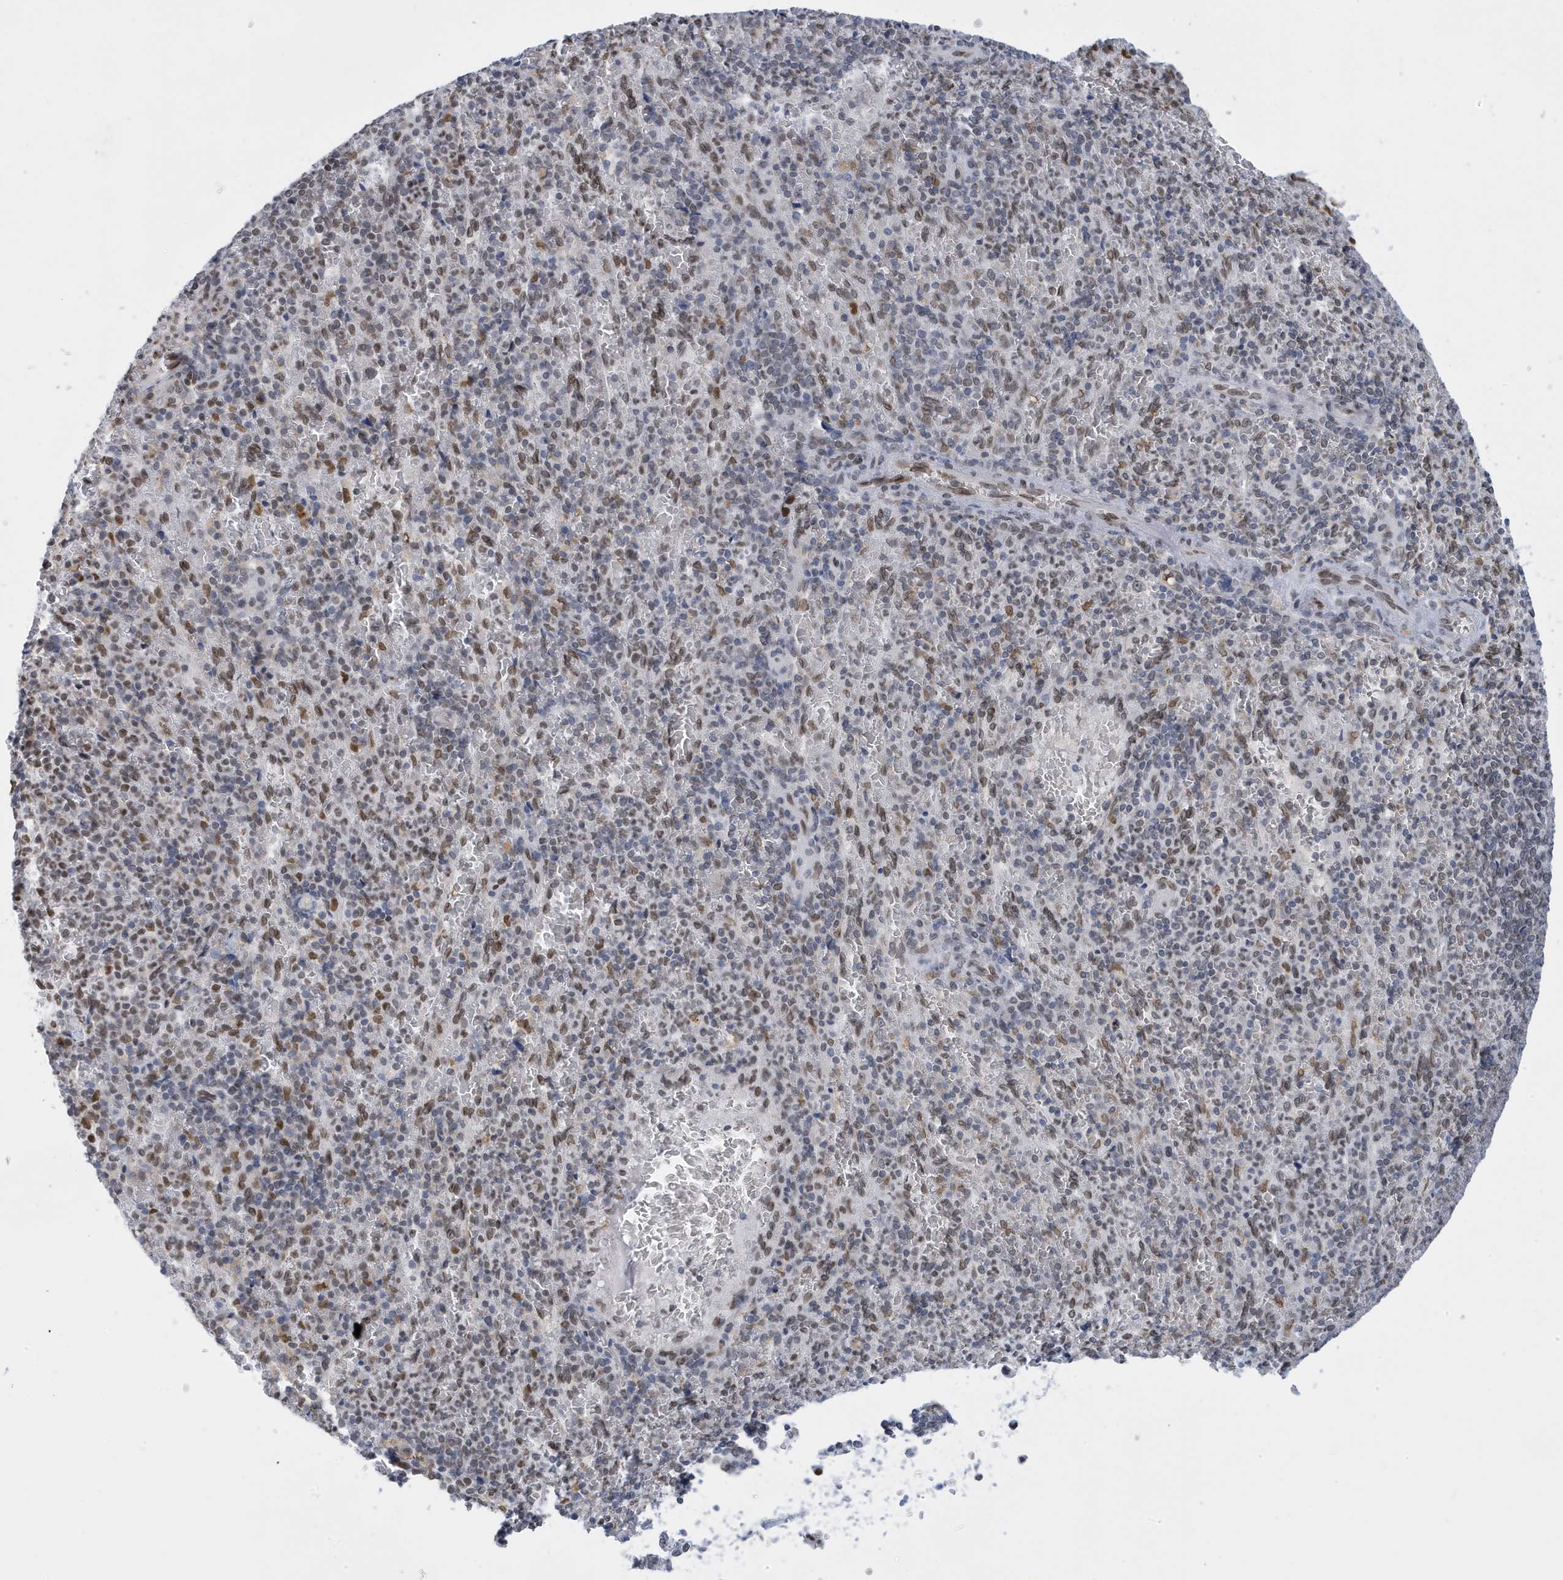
{"staining": {"intensity": "moderate", "quantity": "<25%", "location": "nuclear"}, "tissue": "spleen", "cell_type": "Cells in red pulp", "image_type": "normal", "snomed": [{"axis": "morphology", "description": "Normal tissue, NOS"}, {"axis": "topography", "description": "Spleen"}], "caption": "Immunohistochemical staining of normal human spleen exhibits low levels of moderate nuclear staining in approximately <25% of cells in red pulp. The staining is performed using DAB (3,3'-diaminobenzidine) brown chromogen to label protein expression. The nuclei are counter-stained blue using hematoxylin.", "gene": "PCYT1A", "patient": {"sex": "female", "age": 74}}